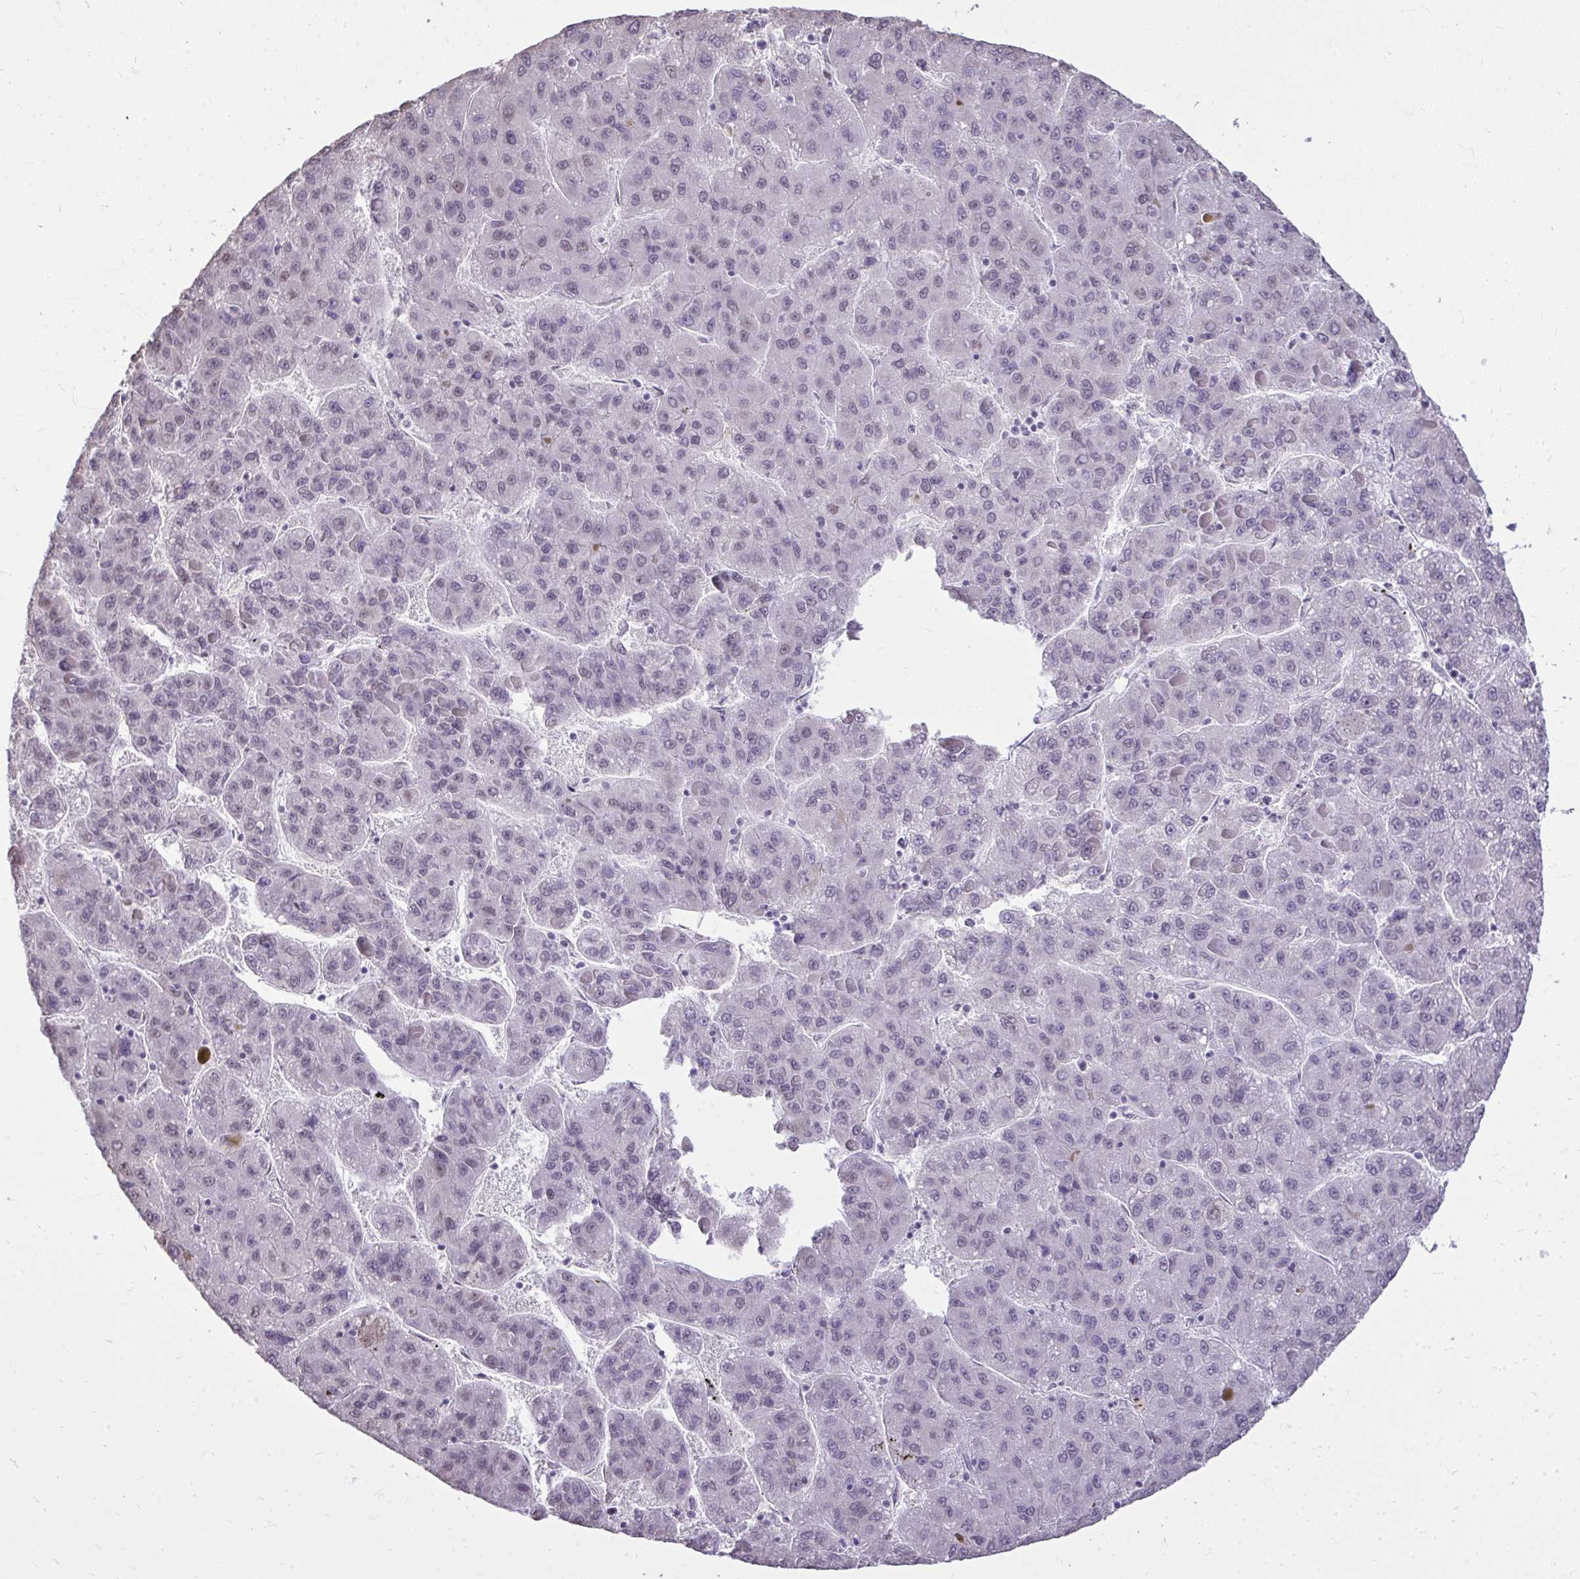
{"staining": {"intensity": "negative", "quantity": "none", "location": "none"}, "tissue": "liver cancer", "cell_type": "Tumor cells", "image_type": "cancer", "snomed": [{"axis": "morphology", "description": "Carcinoma, Hepatocellular, NOS"}, {"axis": "topography", "description": "Liver"}], "caption": "Tumor cells show no significant expression in liver cancer.", "gene": "NPPA", "patient": {"sex": "female", "age": 82}}